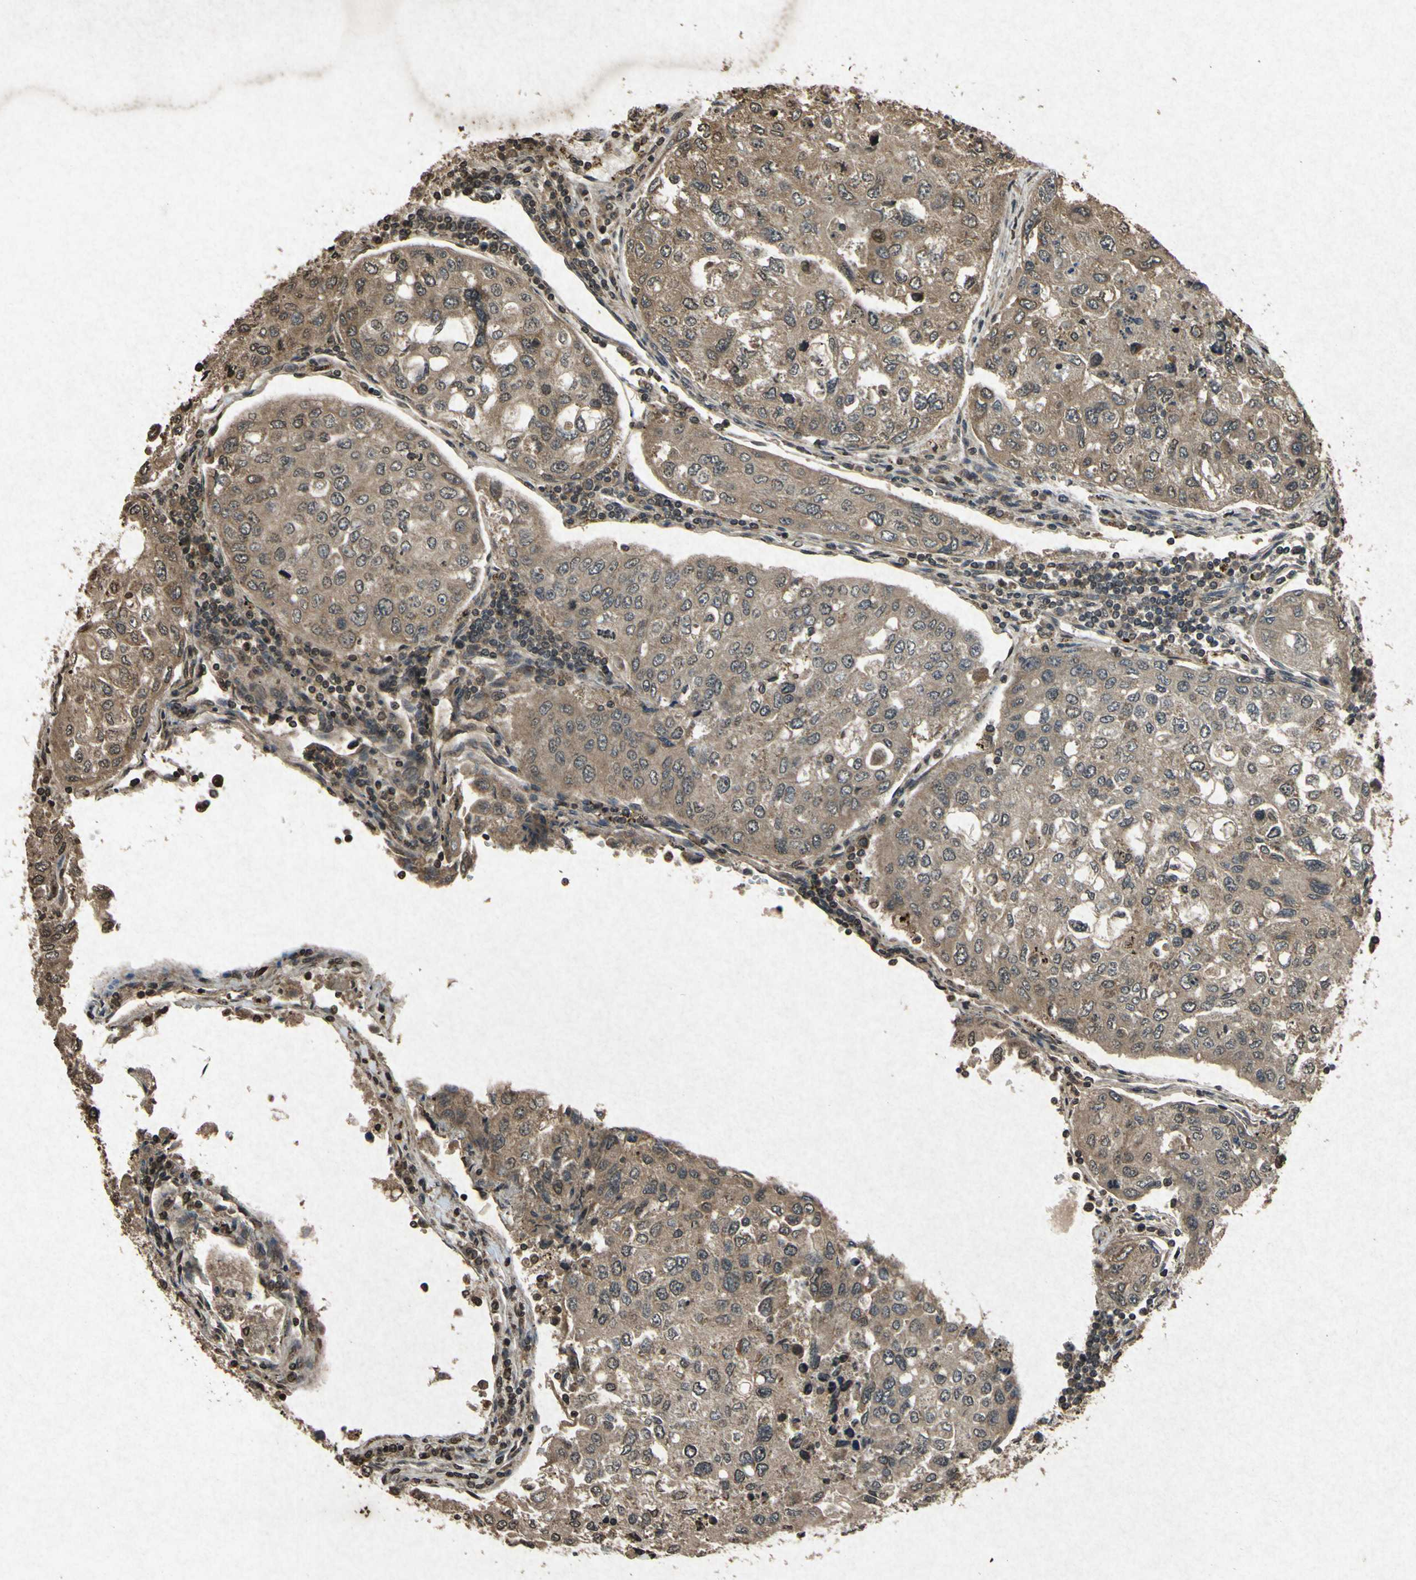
{"staining": {"intensity": "moderate", "quantity": ">75%", "location": "cytoplasmic/membranous"}, "tissue": "urothelial cancer", "cell_type": "Tumor cells", "image_type": "cancer", "snomed": [{"axis": "morphology", "description": "Urothelial carcinoma, High grade"}, {"axis": "topography", "description": "Lymph node"}, {"axis": "topography", "description": "Urinary bladder"}], "caption": "Immunohistochemical staining of urothelial carcinoma (high-grade) reveals medium levels of moderate cytoplasmic/membranous protein staining in approximately >75% of tumor cells.", "gene": "ATP6V1H", "patient": {"sex": "male", "age": 51}}